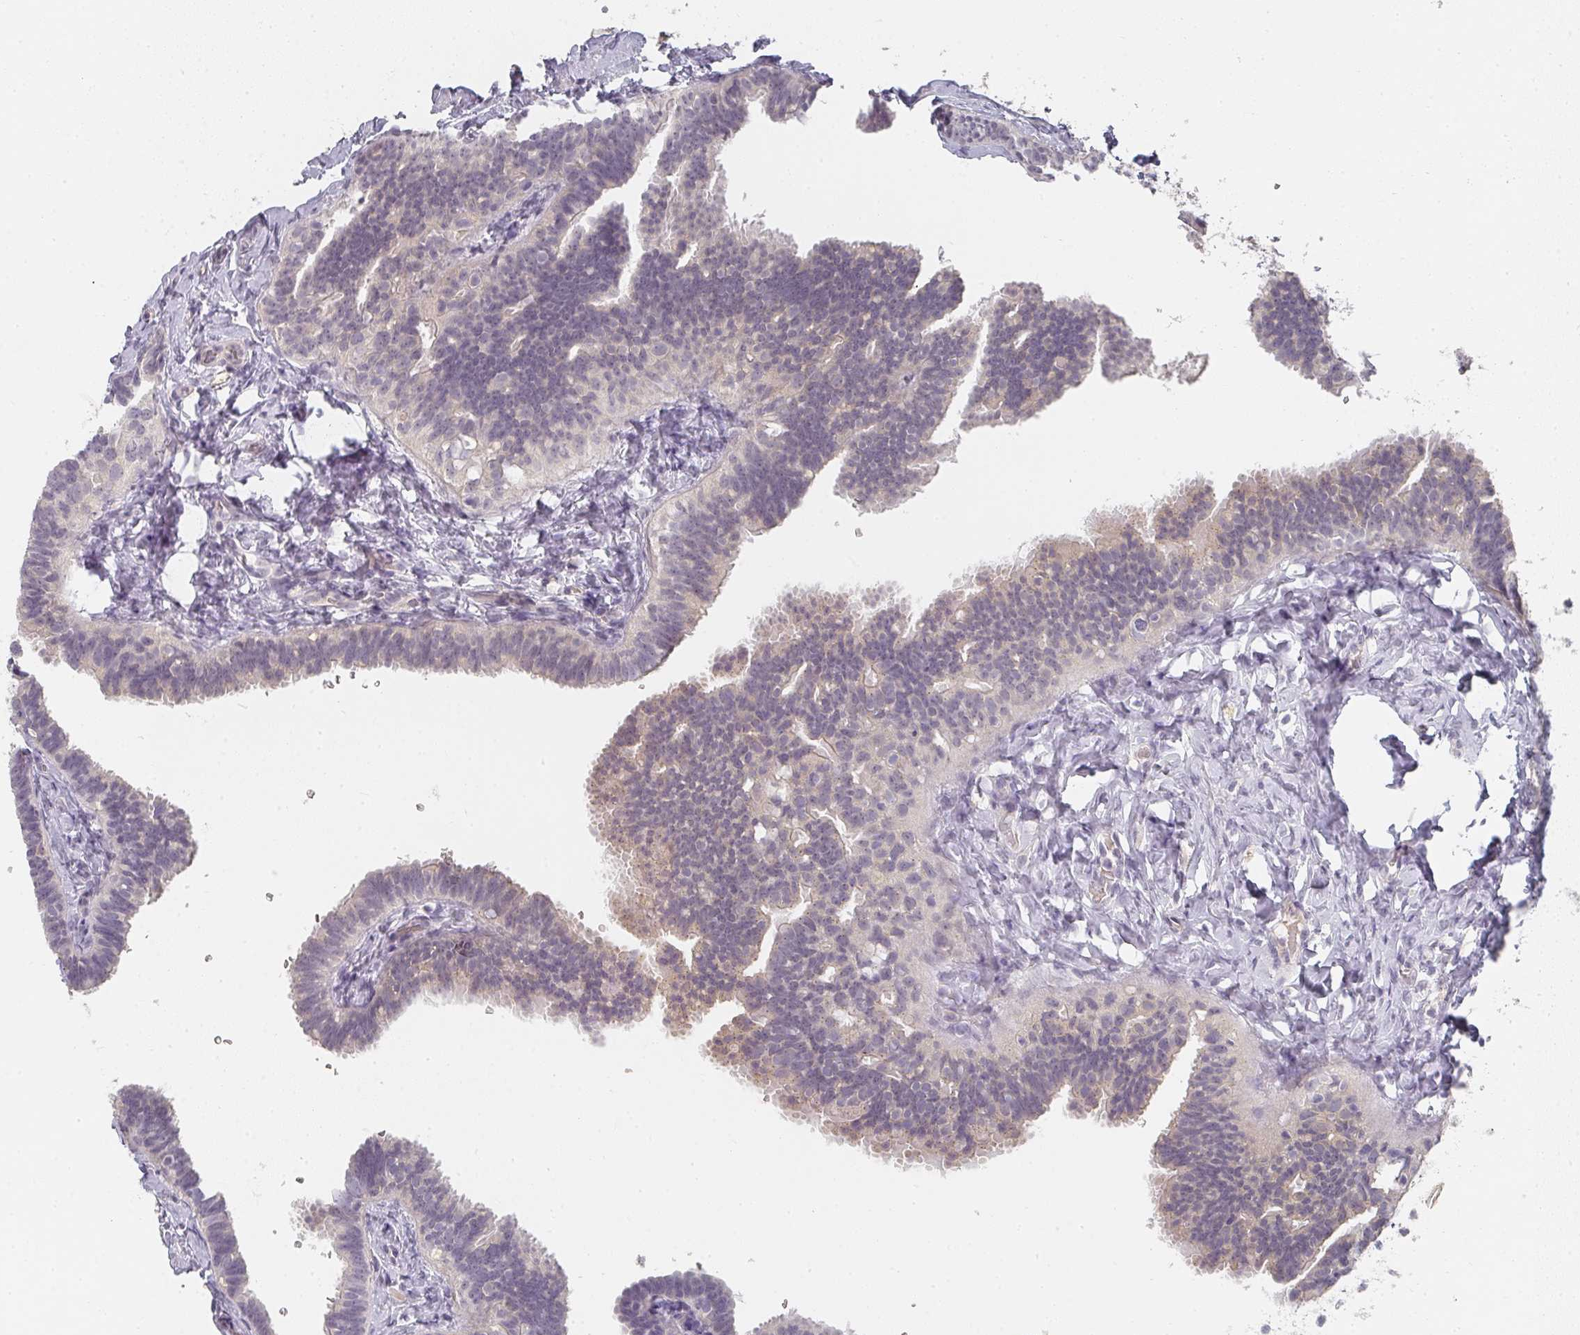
{"staining": {"intensity": "weak", "quantity": "<25%", "location": "cytoplasmic/membranous"}, "tissue": "fallopian tube", "cell_type": "Glandular cells", "image_type": "normal", "snomed": [{"axis": "morphology", "description": "Normal tissue, NOS"}, {"axis": "topography", "description": "Fallopian tube"}], "caption": "Immunohistochemistry (IHC) of normal fallopian tube reveals no staining in glandular cells. (Brightfield microscopy of DAB immunohistochemistry (IHC) at high magnification).", "gene": "SHISA2", "patient": {"sex": "female", "age": 65}}